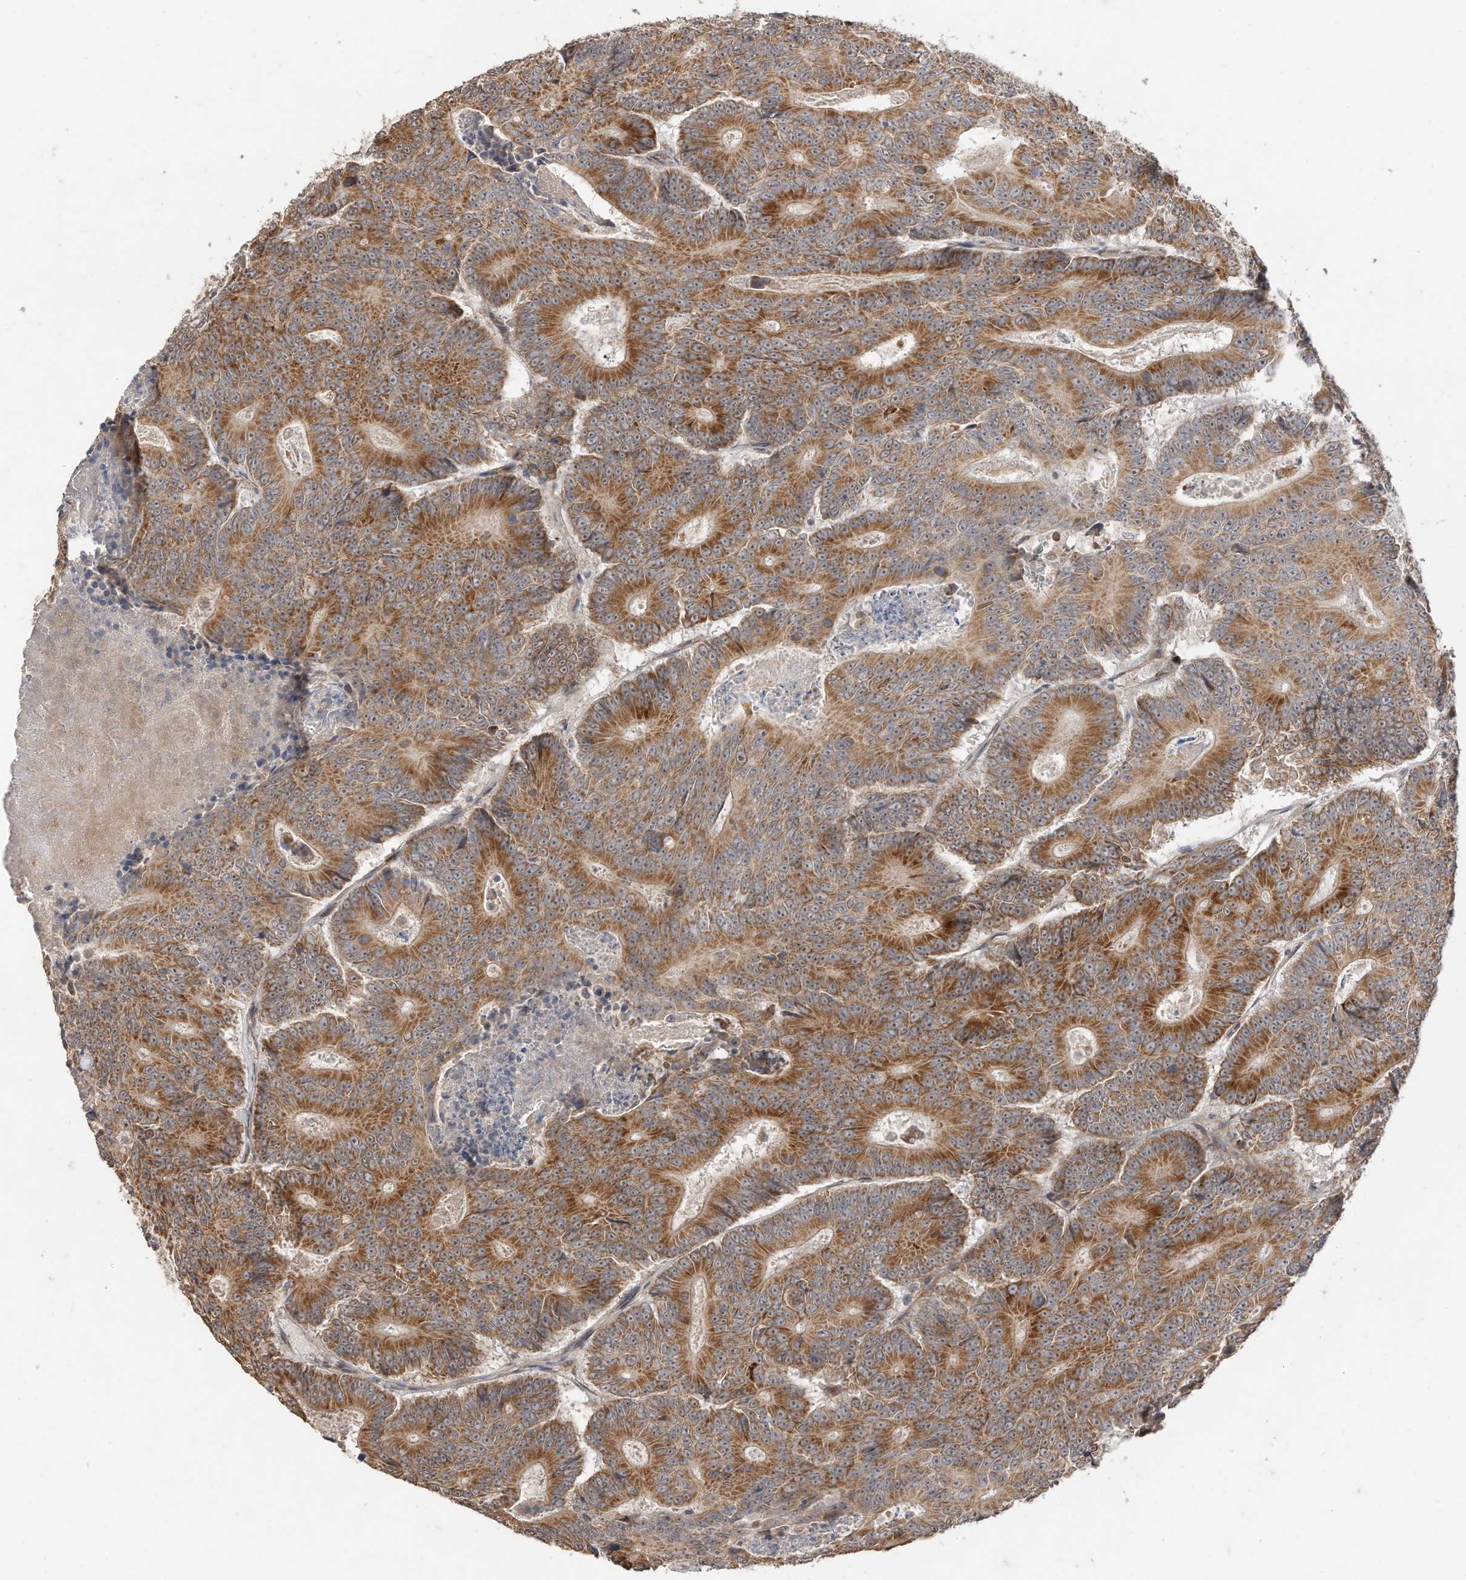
{"staining": {"intensity": "moderate", "quantity": ">75%", "location": "cytoplasmic/membranous"}, "tissue": "colorectal cancer", "cell_type": "Tumor cells", "image_type": "cancer", "snomed": [{"axis": "morphology", "description": "Adenocarcinoma, NOS"}, {"axis": "topography", "description": "Colon"}], "caption": "Colorectal cancer was stained to show a protein in brown. There is medium levels of moderate cytoplasmic/membranous expression in approximately >75% of tumor cells.", "gene": "CAGE1", "patient": {"sex": "male", "age": 83}}